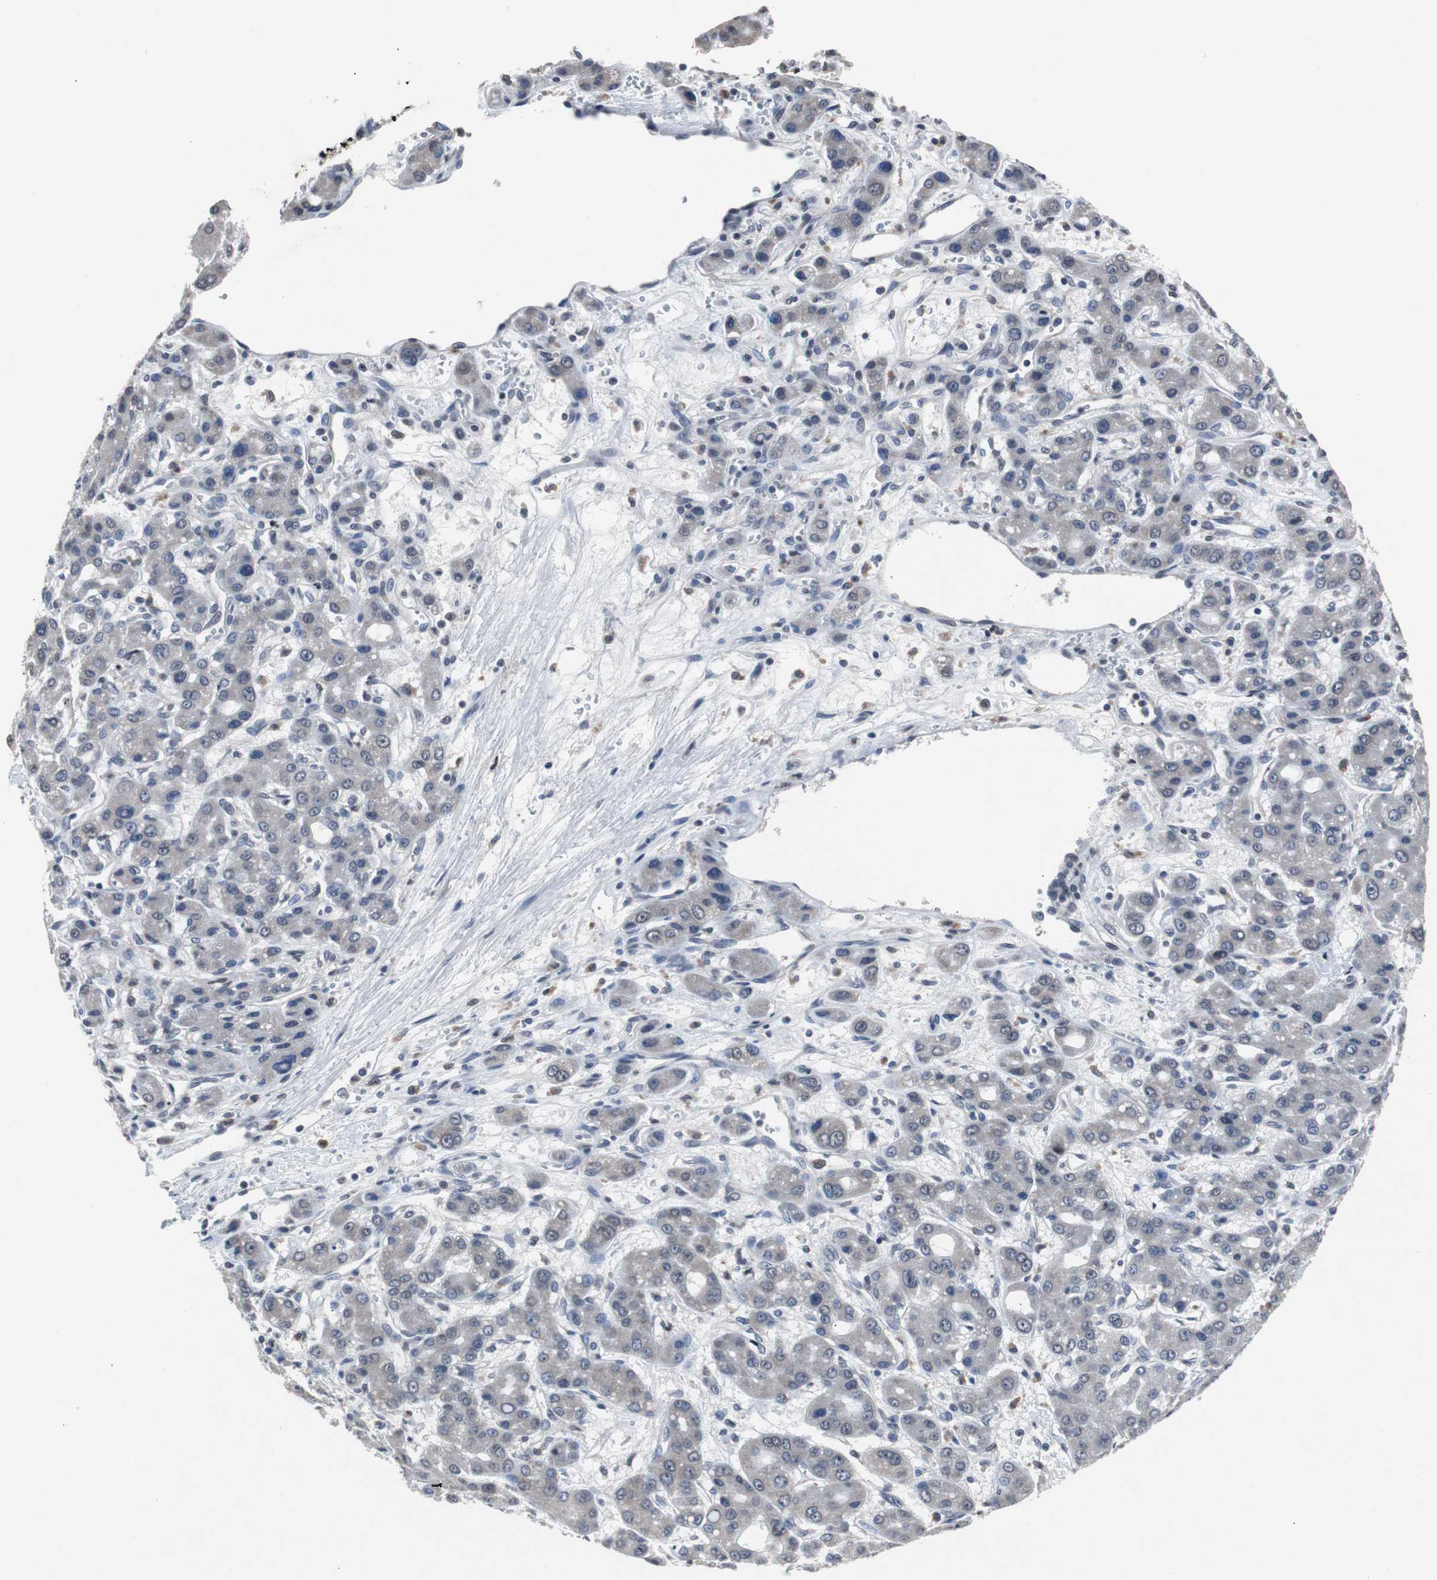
{"staining": {"intensity": "weak", "quantity": "<25%", "location": "cytoplasmic/membranous"}, "tissue": "liver cancer", "cell_type": "Tumor cells", "image_type": "cancer", "snomed": [{"axis": "morphology", "description": "Carcinoma, Hepatocellular, NOS"}, {"axis": "topography", "description": "Liver"}], "caption": "Tumor cells show no significant protein expression in liver cancer. (Brightfield microscopy of DAB IHC at high magnification).", "gene": "RBM47", "patient": {"sex": "male", "age": 55}}